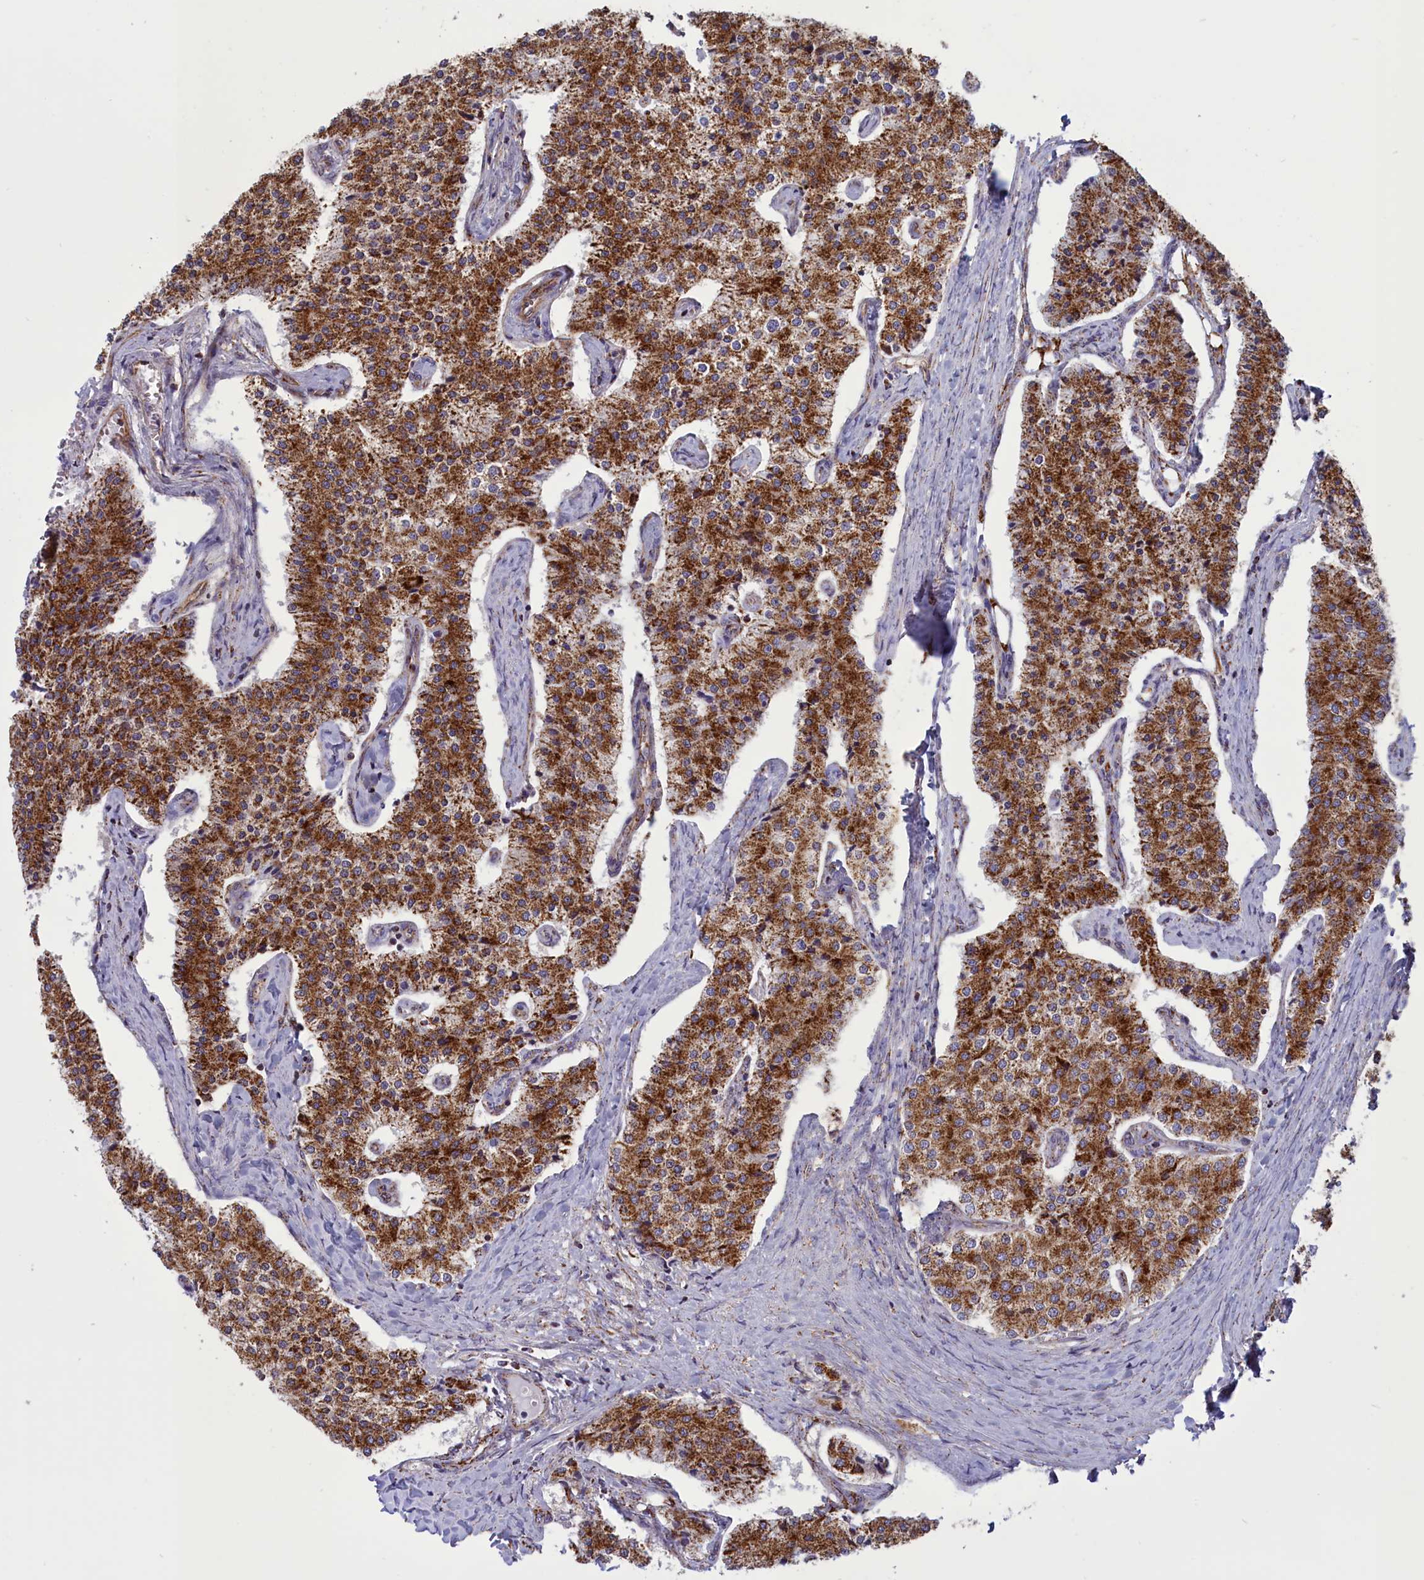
{"staining": {"intensity": "strong", "quantity": ">75%", "location": "cytoplasmic/membranous"}, "tissue": "carcinoid", "cell_type": "Tumor cells", "image_type": "cancer", "snomed": [{"axis": "morphology", "description": "Carcinoid, malignant, NOS"}, {"axis": "topography", "description": "Colon"}], "caption": "Carcinoid was stained to show a protein in brown. There is high levels of strong cytoplasmic/membranous staining in about >75% of tumor cells.", "gene": "ISOC2", "patient": {"sex": "female", "age": 52}}